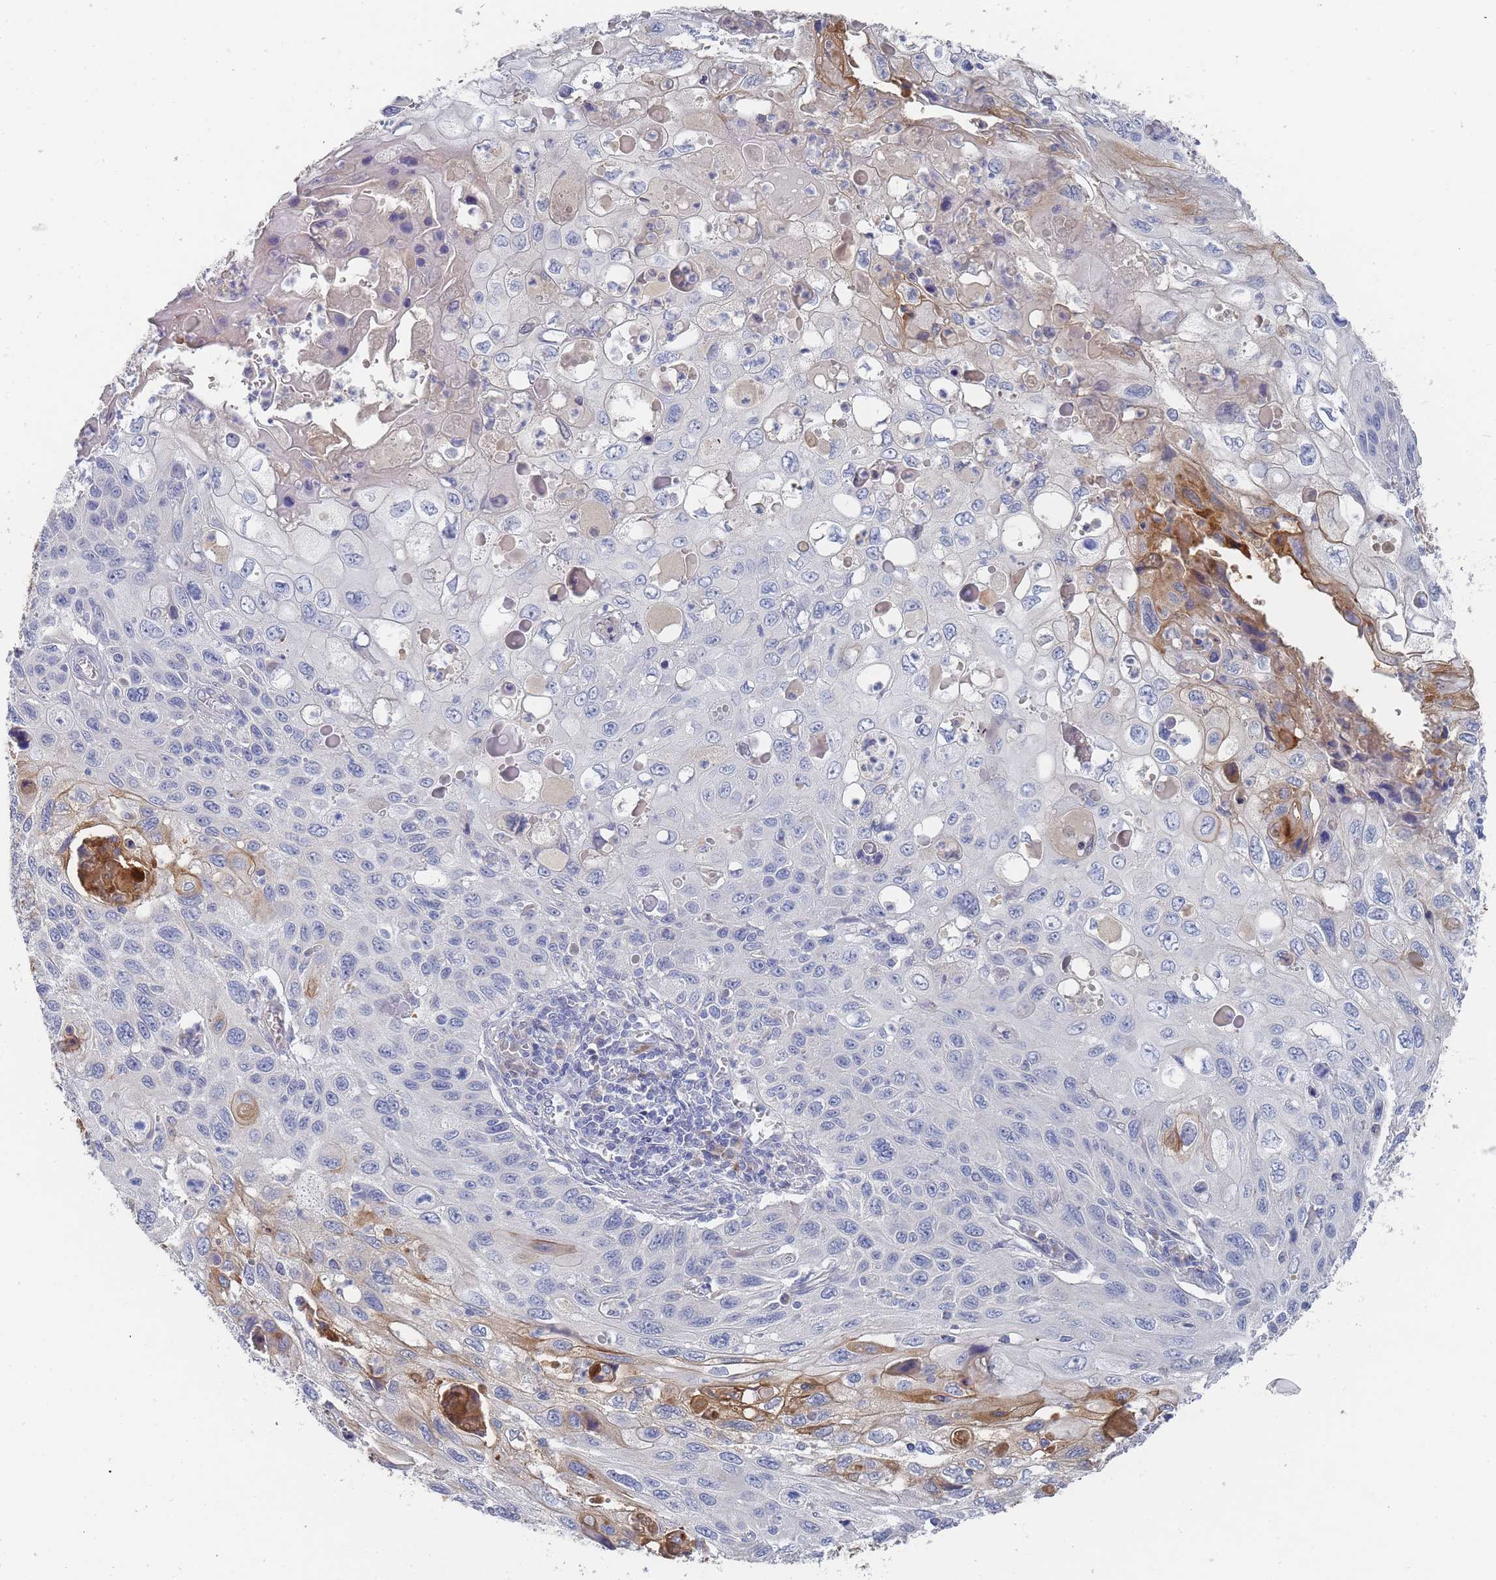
{"staining": {"intensity": "moderate", "quantity": "<25%", "location": "cytoplasmic/membranous"}, "tissue": "cervical cancer", "cell_type": "Tumor cells", "image_type": "cancer", "snomed": [{"axis": "morphology", "description": "Squamous cell carcinoma, NOS"}, {"axis": "topography", "description": "Cervix"}], "caption": "IHC histopathology image of neoplastic tissue: cervical cancer (squamous cell carcinoma) stained using immunohistochemistry reveals low levels of moderate protein expression localized specifically in the cytoplasmic/membranous of tumor cells, appearing as a cytoplasmic/membranous brown color.", "gene": "ACAD11", "patient": {"sex": "female", "age": 70}}